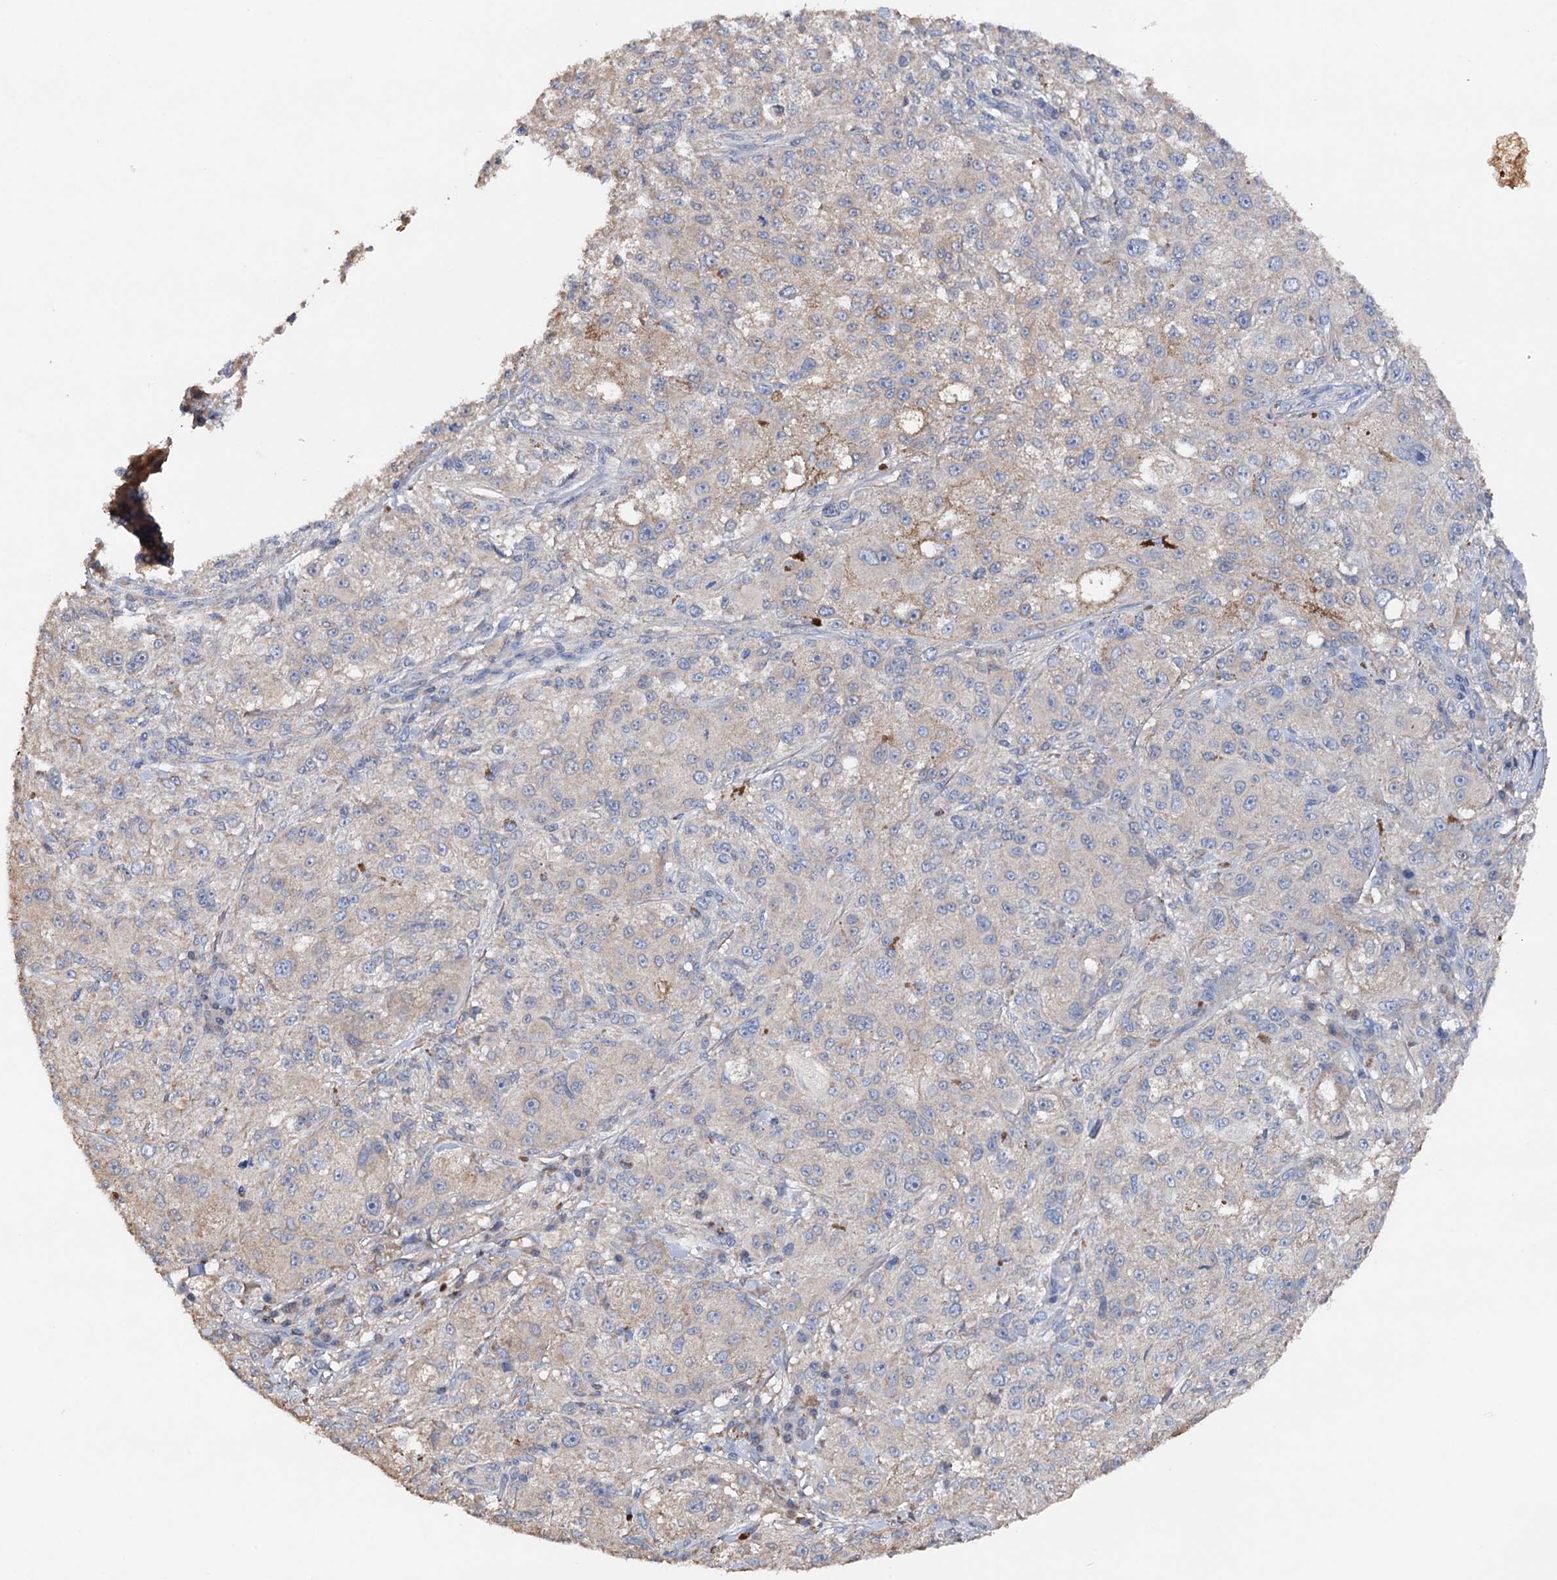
{"staining": {"intensity": "negative", "quantity": "none", "location": "none"}, "tissue": "melanoma", "cell_type": "Tumor cells", "image_type": "cancer", "snomed": [{"axis": "morphology", "description": "Necrosis, NOS"}, {"axis": "morphology", "description": "Malignant melanoma, NOS"}, {"axis": "topography", "description": "Skin"}], "caption": "Malignant melanoma stained for a protein using immunohistochemistry (IHC) shows no positivity tumor cells.", "gene": "ARL13A", "patient": {"sex": "female", "age": 87}}